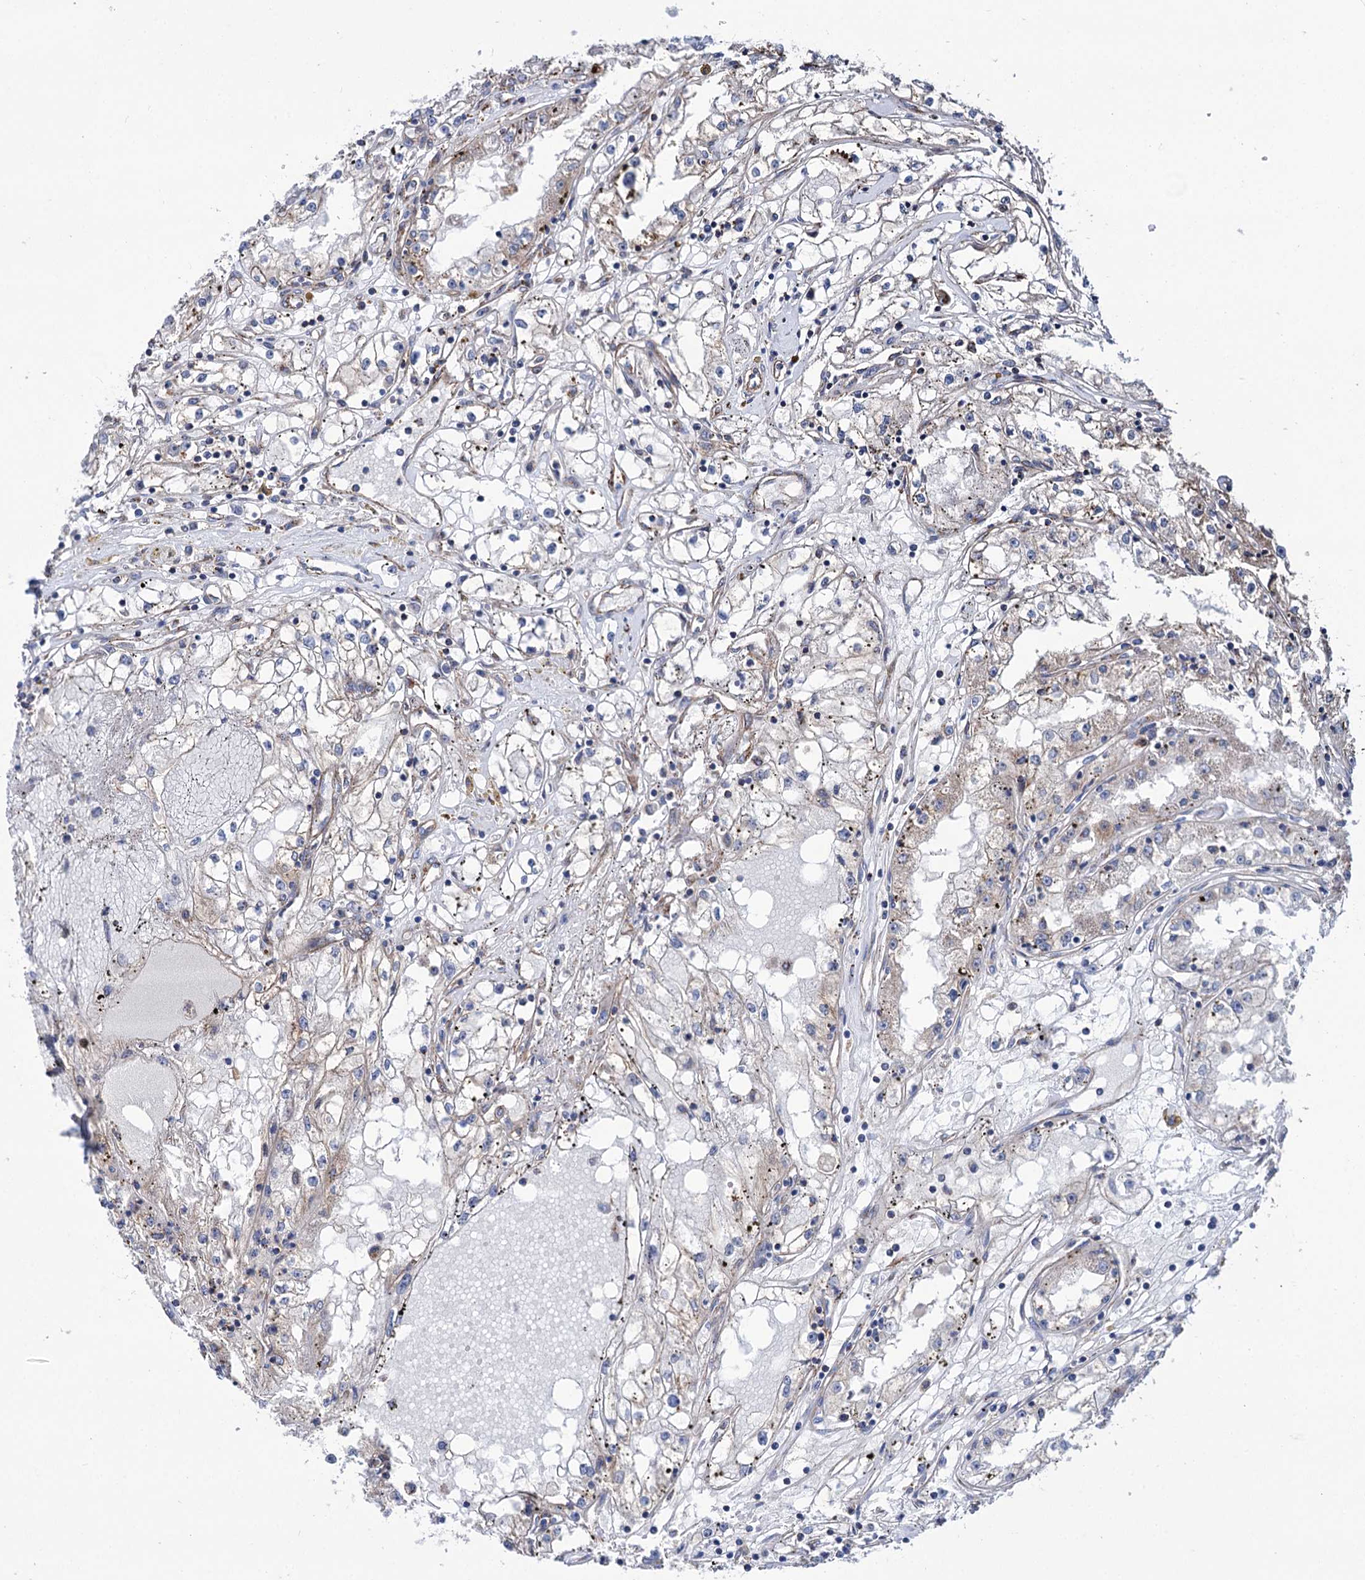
{"staining": {"intensity": "negative", "quantity": "none", "location": "none"}, "tissue": "renal cancer", "cell_type": "Tumor cells", "image_type": "cancer", "snomed": [{"axis": "morphology", "description": "Adenocarcinoma, NOS"}, {"axis": "topography", "description": "Kidney"}], "caption": "There is no significant positivity in tumor cells of renal adenocarcinoma.", "gene": "DEF6", "patient": {"sex": "male", "age": 56}}